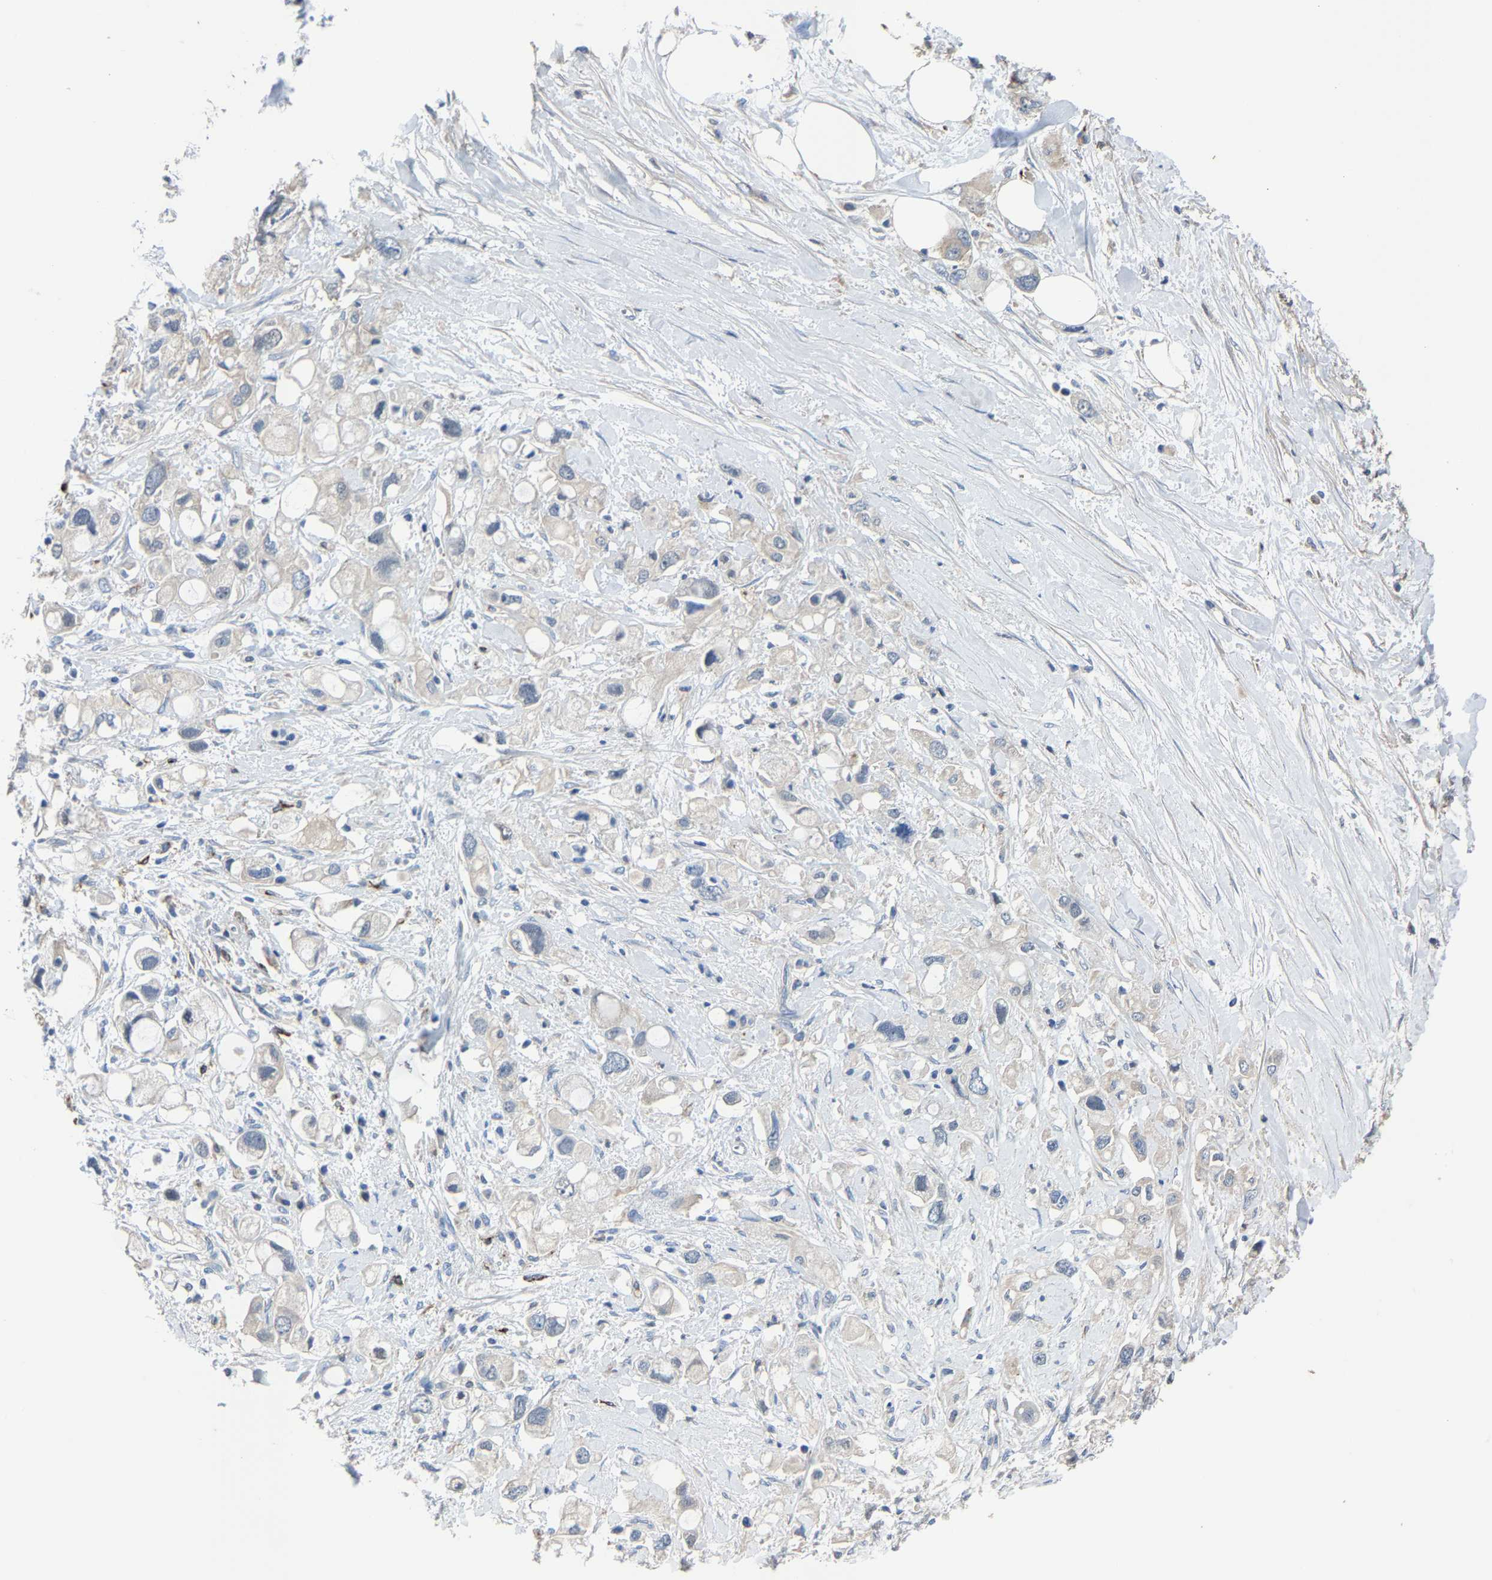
{"staining": {"intensity": "negative", "quantity": "none", "location": "none"}, "tissue": "pancreatic cancer", "cell_type": "Tumor cells", "image_type": "cancer", "snomed": [{"axis": "morphology", "description": "Adenocarcinoma, NOS"}, {"axis": "topography", "description": "Pancreas"}], "caption": "Immunohistochemistry image of neoplastic tissue: pancreatic adenocarcinoma stained with DAB (3,3'-diaminobenzidine) demonstrates no significant protein positivity in tumor cells. Brightfield microscopy of immunohistochemistry stained with DAB (brown) and hematoxylin (blue), captured at high magnification.", "gene": "STRBP", "patient": {"sex": "female", "age": 56}}